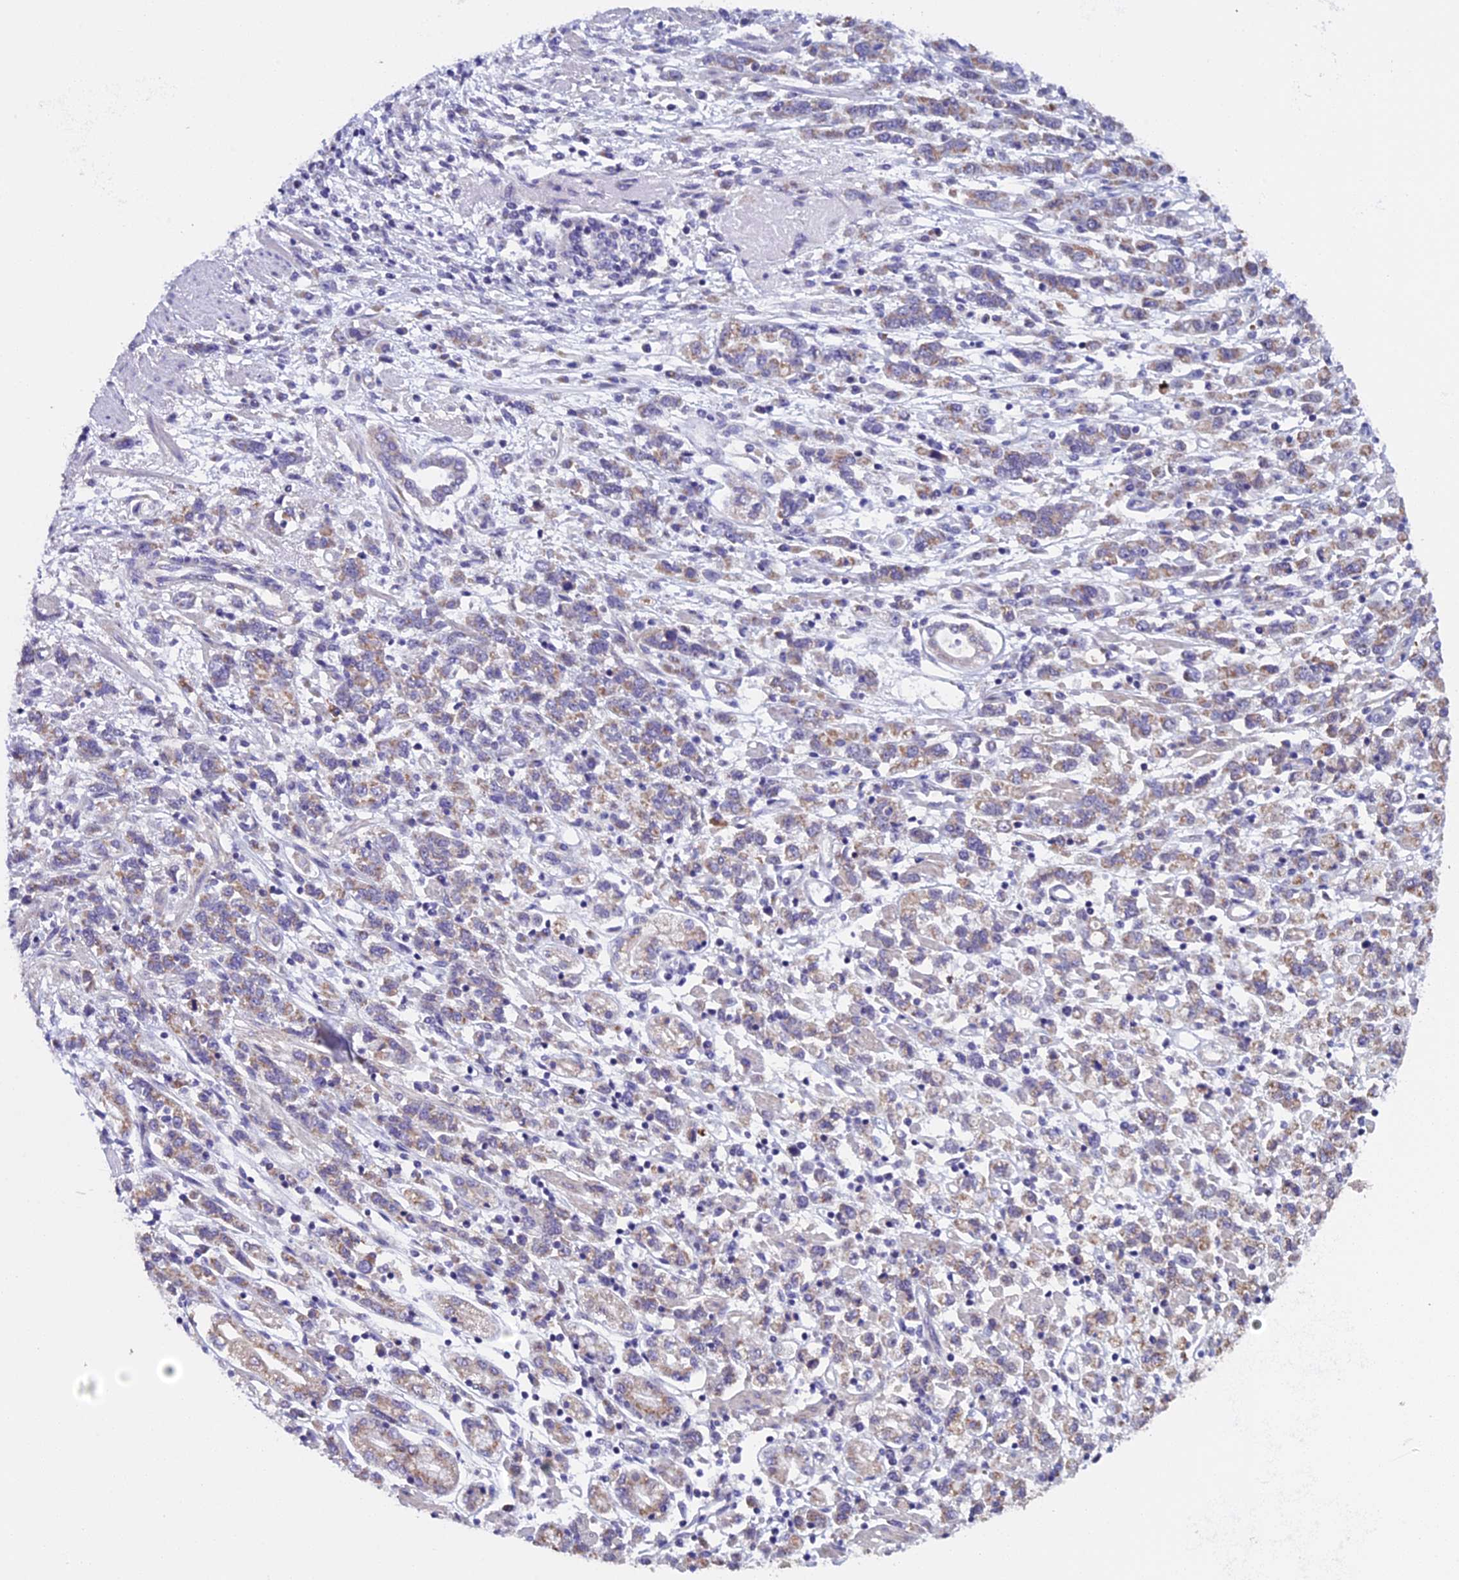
{"staining": {"intensity": "moderate", "quantity": ">75%", "location": "cytoplasmic/membranous"}, "tissue": "stomach cancer", "cell_type": "Tumor cells", "image_type": "cancer", "snomed": [{"axis": "morphology", "description": "Adenocarcinoma, NOS"}, {"axis": "topography", "description": "Stomach"}], "caption": "A brown stain highlights moderate cytoplasmic/membranous positivity of a protein in human adenocarcinoma (stomach) tumor cells.", "gene": "ZNF317", "patient": {"sex": "female", "age": 76}}